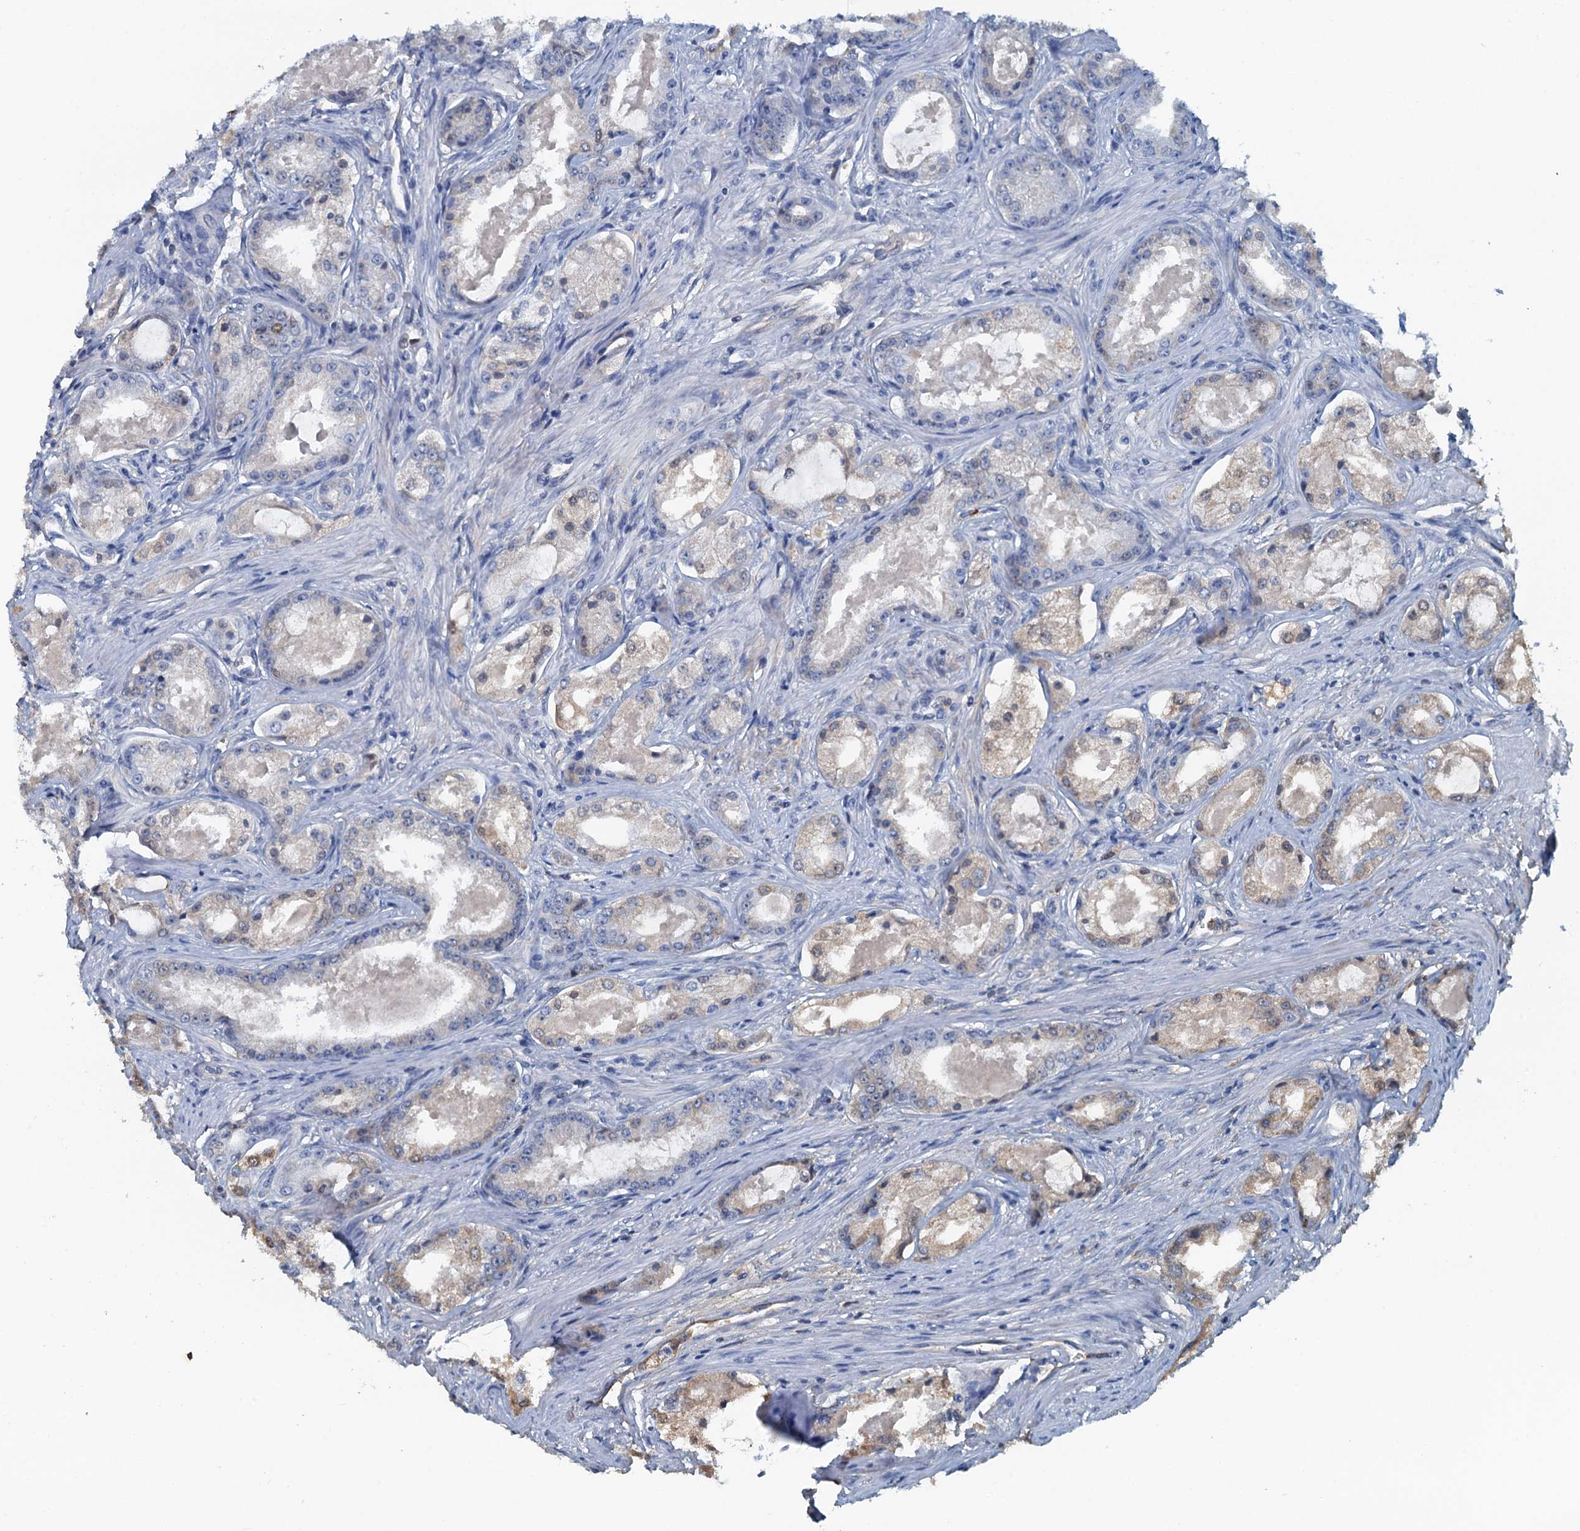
{"staining": {"intensity": "weak", "quantity": "<25%", "location": "cytoplasmic/membranous"}, "tissue": "prostate cancer", "cell_type": "Tumor cells", "image_type": "cancer", "snomed": [{"axis": "morphology", "description": "Adenocarcinoma, Low grade"}, {"axis": "topography", "description": "Prostate"}], "caption": "Immunohistochemical staining of prostate cancer demonstrates no significant staining in tumor cells.", "gene": "LSM14B", "patient": {"sex": "male", "age": 68}}